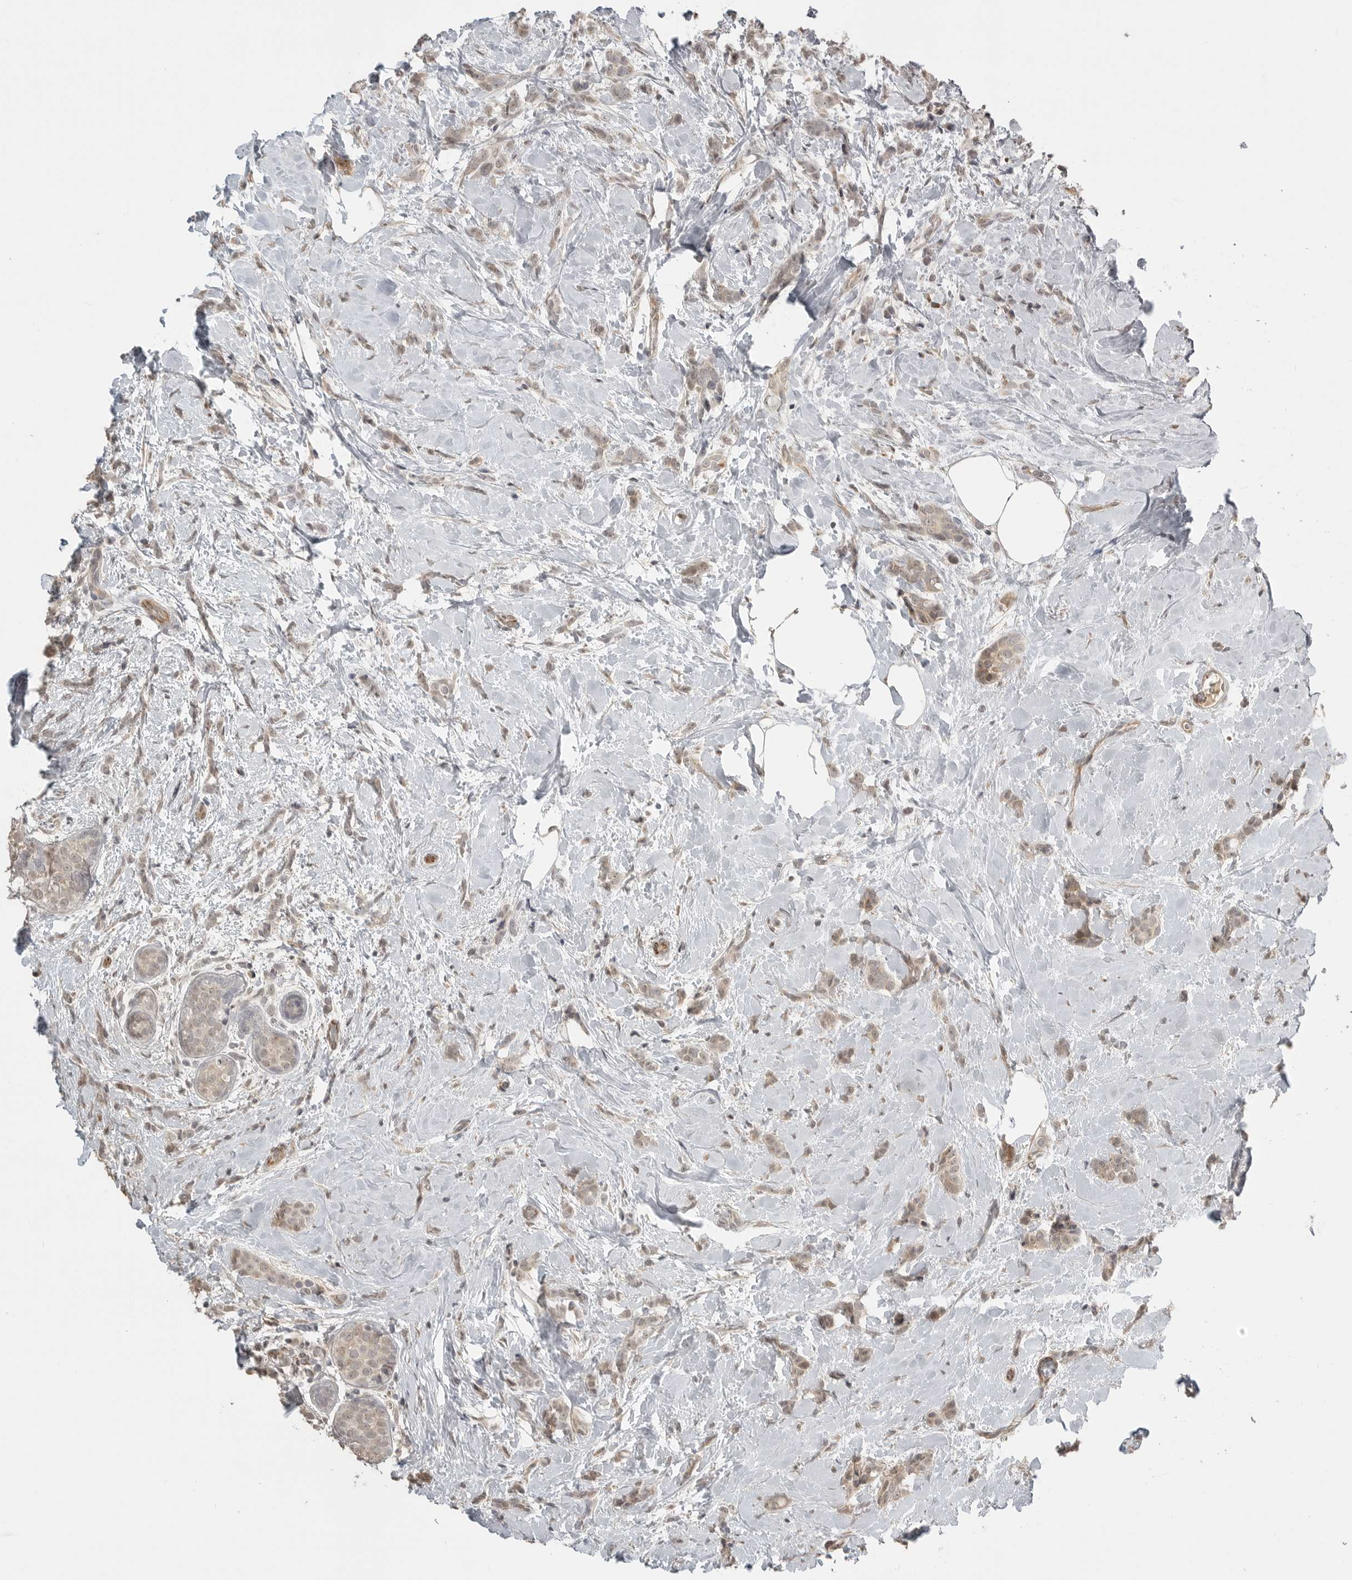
{"staining": {"intensity": "weak", "quantity": ">75%", "location": "cytoplasmic/membranous"}, "tissue": "breast cancer", "cell_type": "Tumor cells", "image_type": "cancer", "snomed": [{"axis": "morphology", "description": "Lobular carcinoma, in situ"}, {"axis": "morphology", "description": "Lobular carcinoma"}, {"axis": "topography", "description": "Breast"}], "caption": "Breast cancer (lobular carcinoma in situ) stained for a protein (brown) displays weak cytoplasmic/membranous positive expression in about >75% of tumor cells.", "gene": "SMG8", "patient": {"sex": "female", "age": 41}}